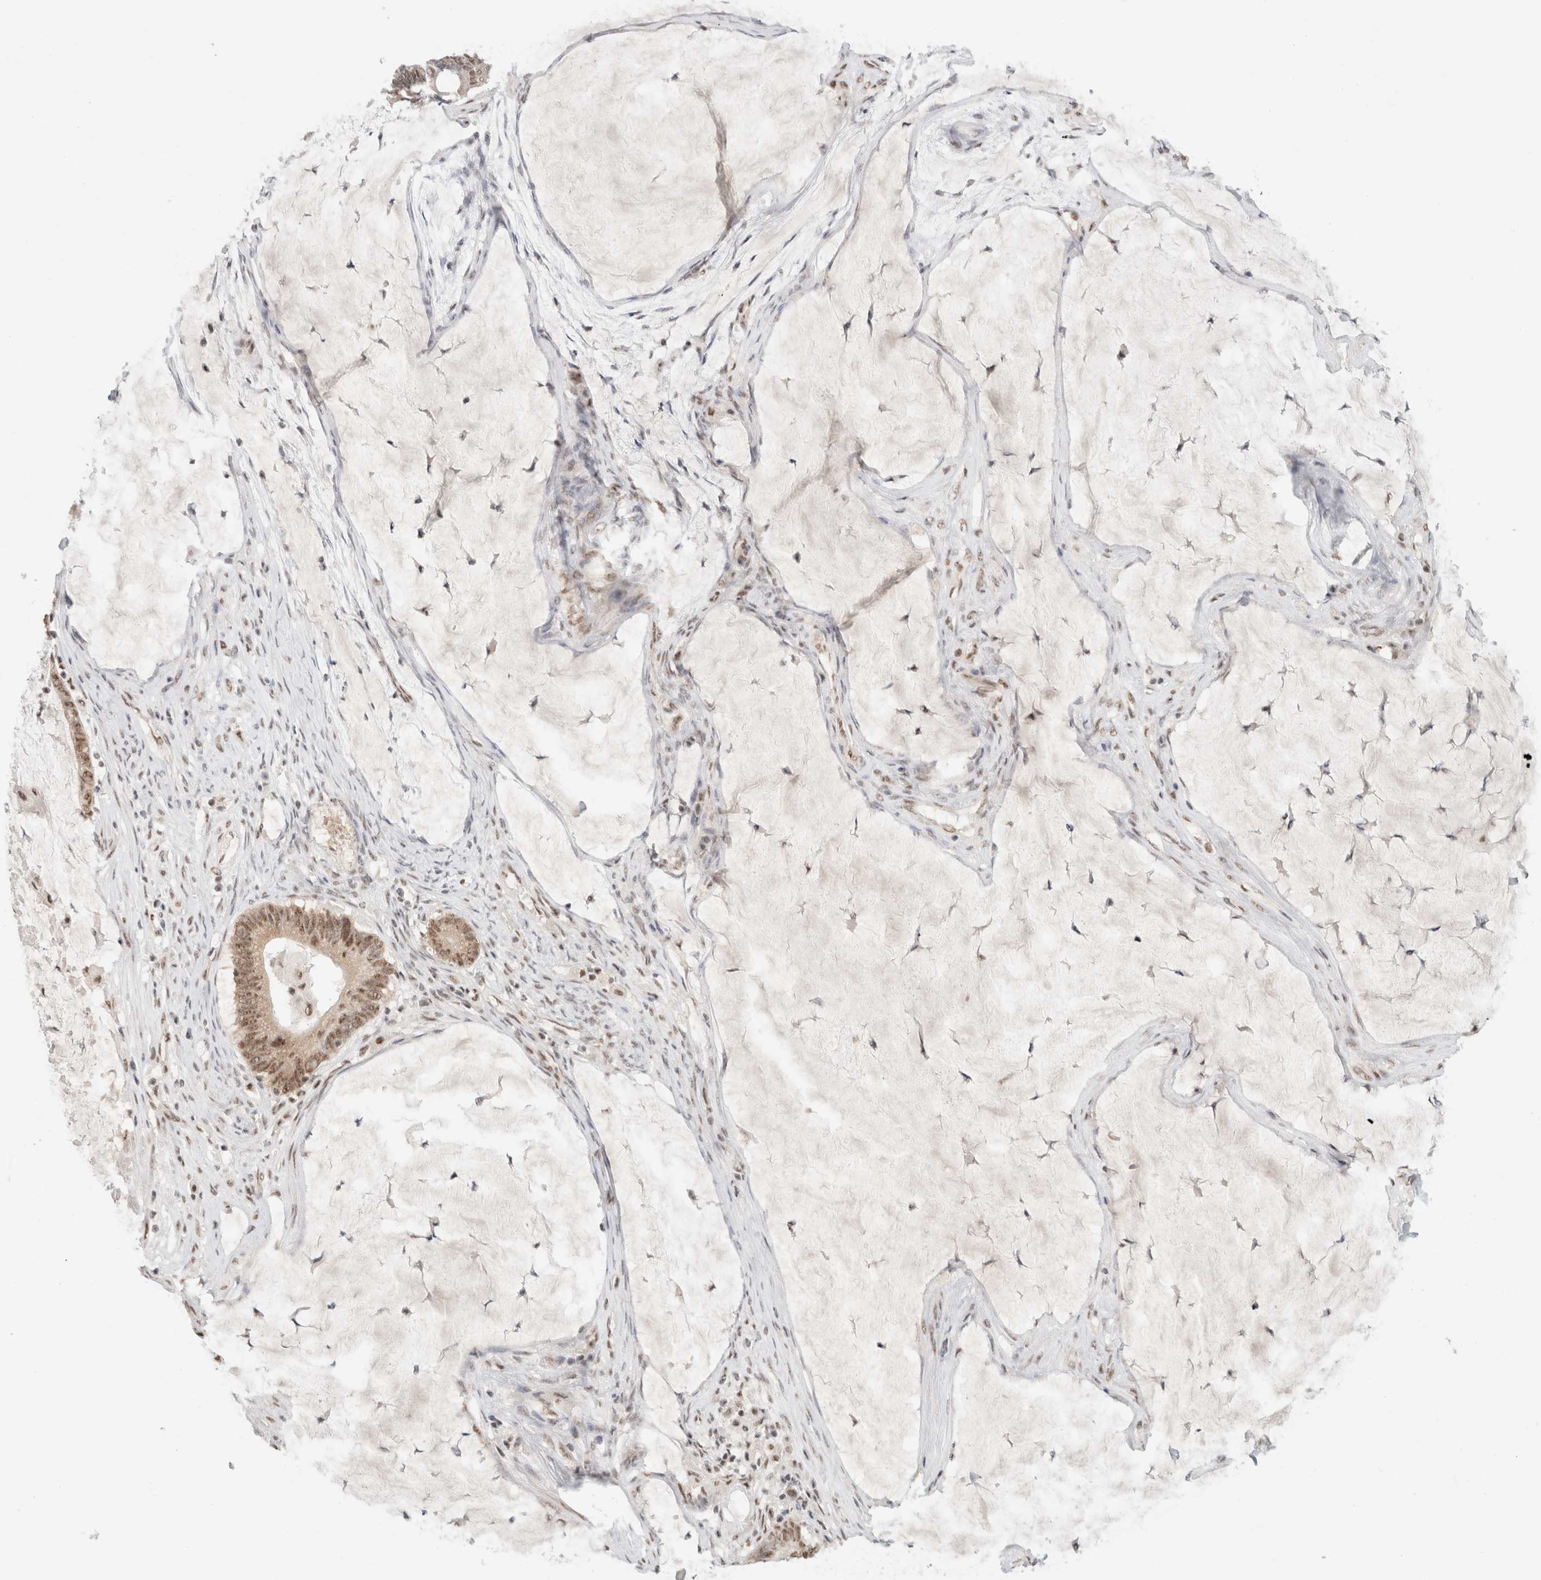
{"staining": {"intensity": "moderate", "quantity": ">75%", "location": "nuclear"}, "tissue": "ovarian cancer", "cell_type": "Tumor cells", "image_type": "cancer", "snomed": [{"axis": "morphology", "description": "Cystadenocarcinoma, mucinous, NOS"}, {"axis": "topography", "description": "Ovary"}], "caption": "The image displays immunohistochemical staining of ovarian cancer (mucinous cystadenocarcinoma). There is moderate nuclear positivity is appreciated in approximately >75% of tumor cells.", "gene": "TRMT12", "patient": {"sex": "female", "age": 61}}